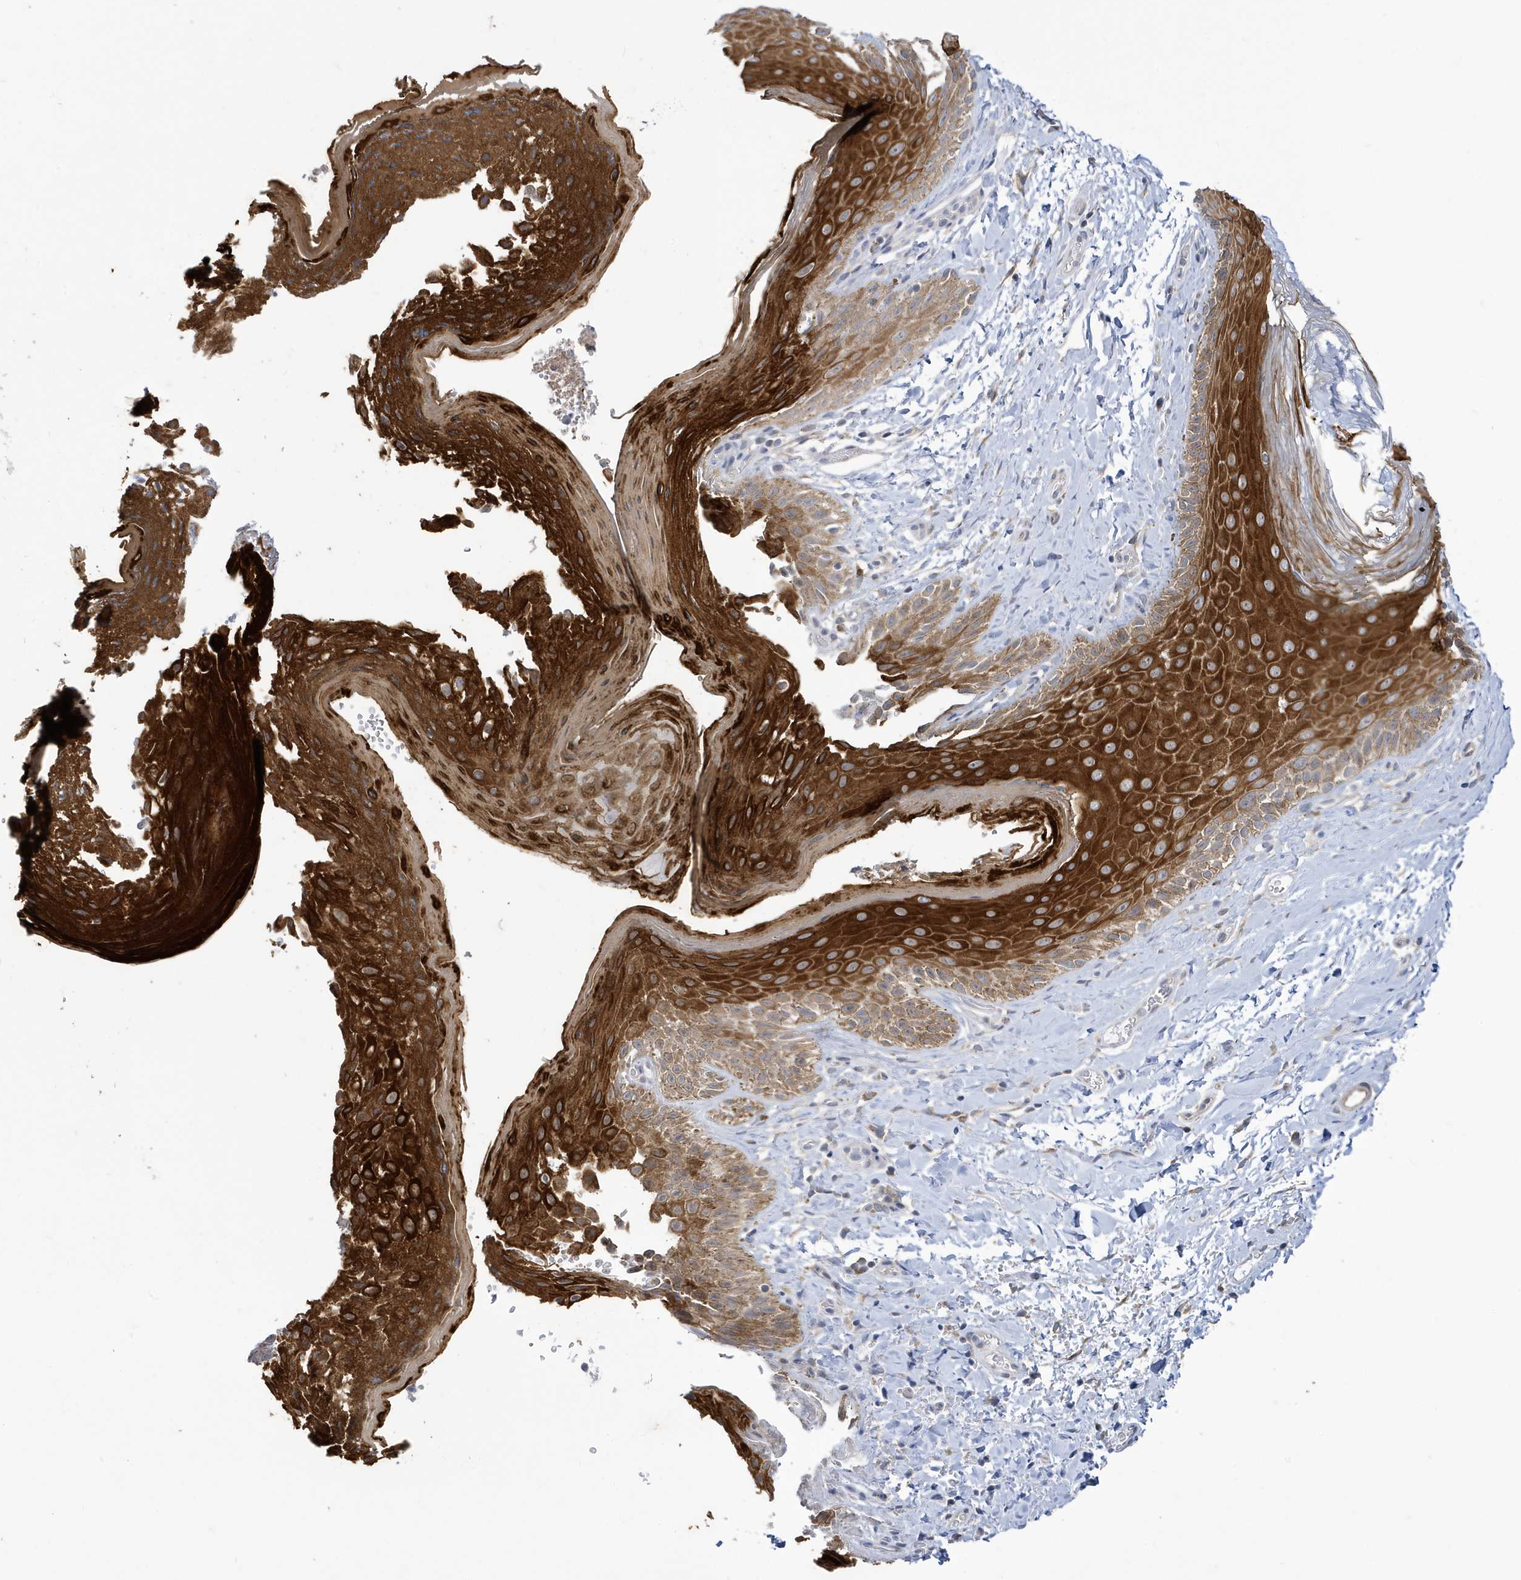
{"staining": {"intensity": "strong", "quantity": ">75%", "location": "cytoplasmic/membranous"}, "tissue": "skin", "cell_type": "Epidermal cells", "image_type": "normal", "snomed": [{"axis": "morphology", "description": "Normal tissue, NOS"}, {"axis": "topography", "description": "Anal"}], "caption": "Protein expression analysis of normal skin shows strong cytoplasmic/membranous expression in about >75% of epidermal cells. The staining is performed using DAB brown chromogen to label protein expression. The nuclei are counter-stained blue using hematoxylin.", "gene": "ZNF654", "patient": {"sex": "male", "age": 44}}